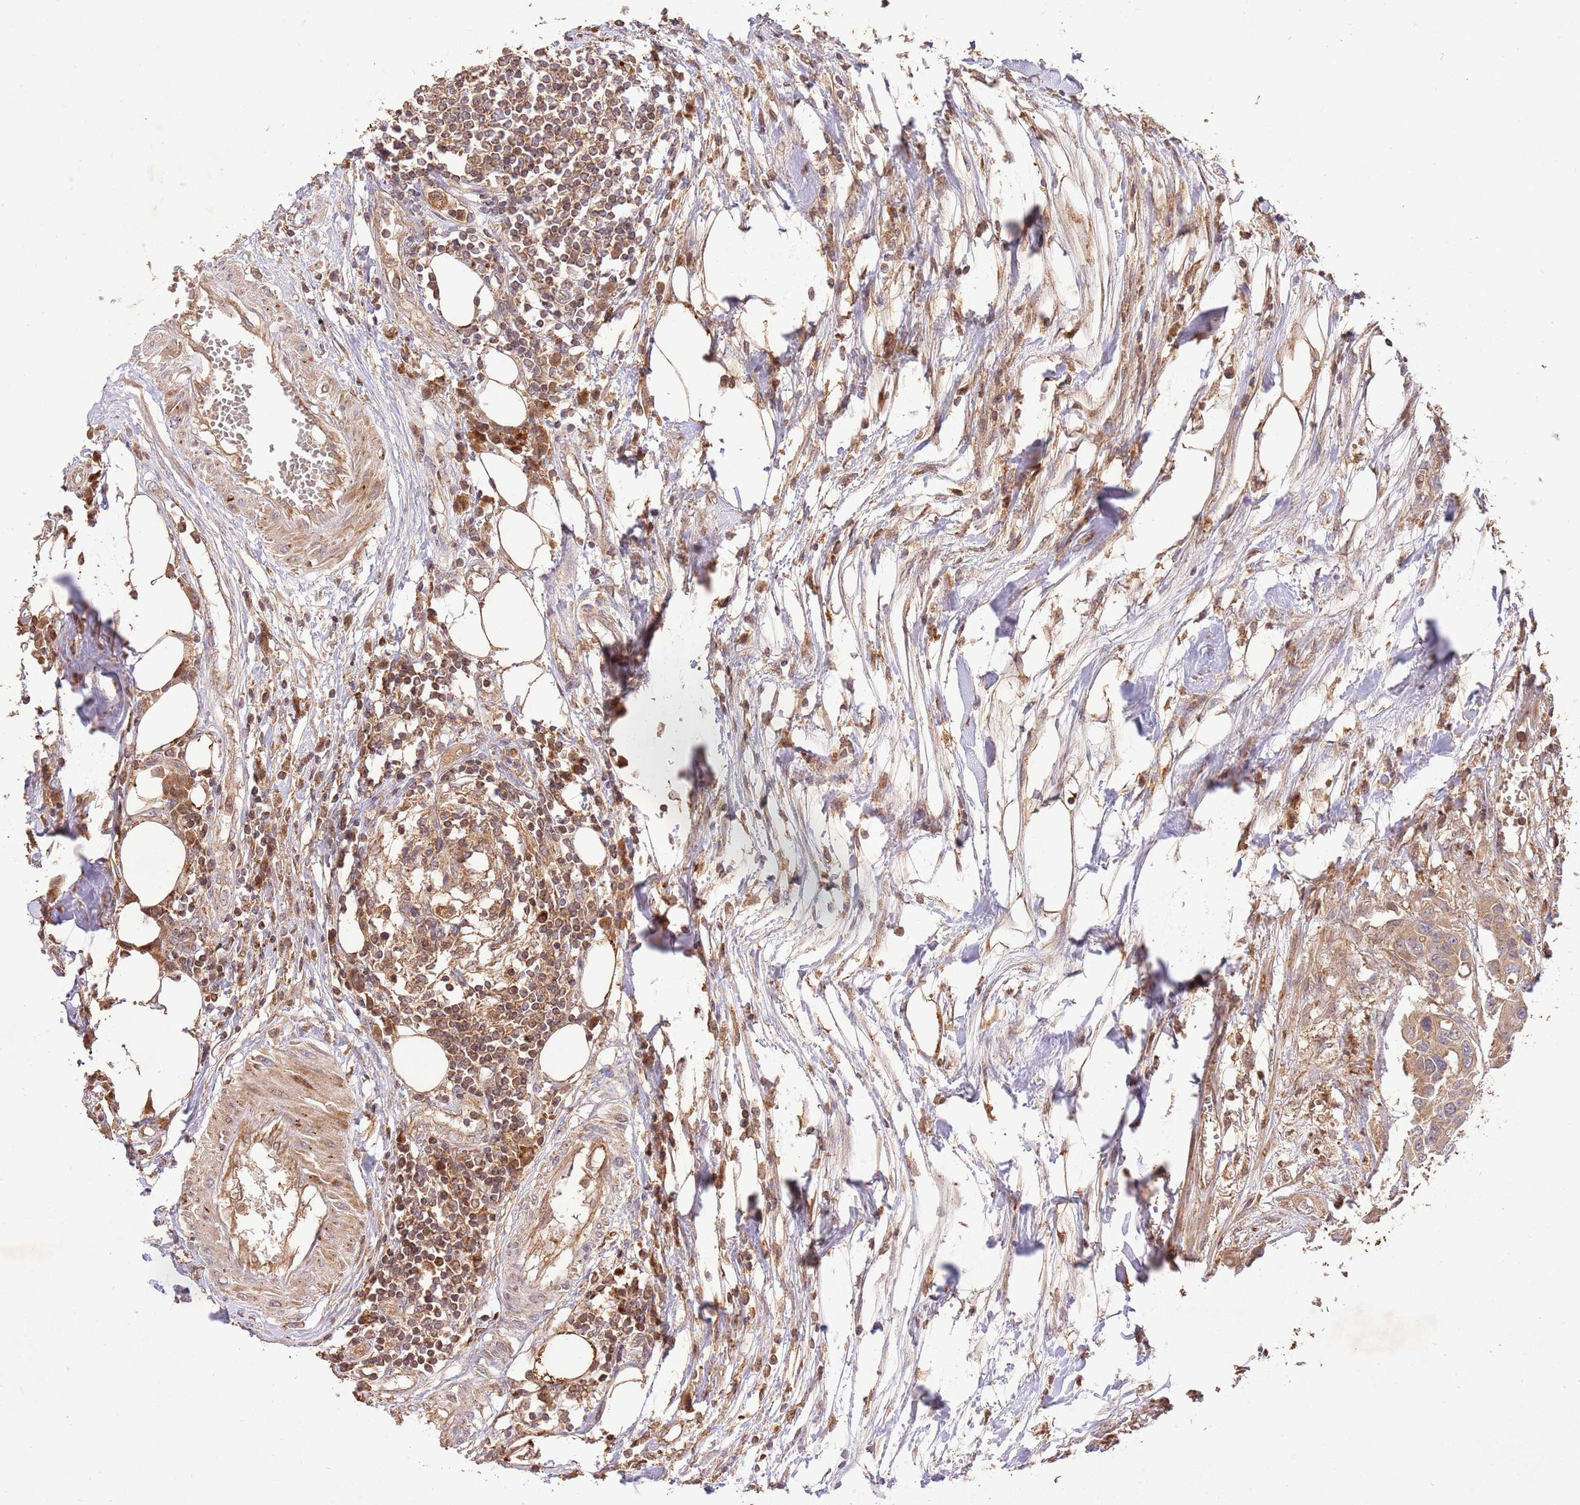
{"staining": {"intensity": "moderate", "quantity": ">75%", "location": "cytoplasmic/membranous"}, "tissue": "colorectal cancer", "cell_type": "Tumor cells", "image_type": "cancer", "snomed": [{"axis": "morphology", "description": "Adenocarcinoma, NOS"}, {"axis": "topography", "description": "Colon"}], "caption": "Tumor cells display medium levels of moderate cytoplasmic/membranous expression in about >75% of cells in human colorectal cancer.", "gene": "LRRC28", "patient": {"sex": "male", "age": 77}}